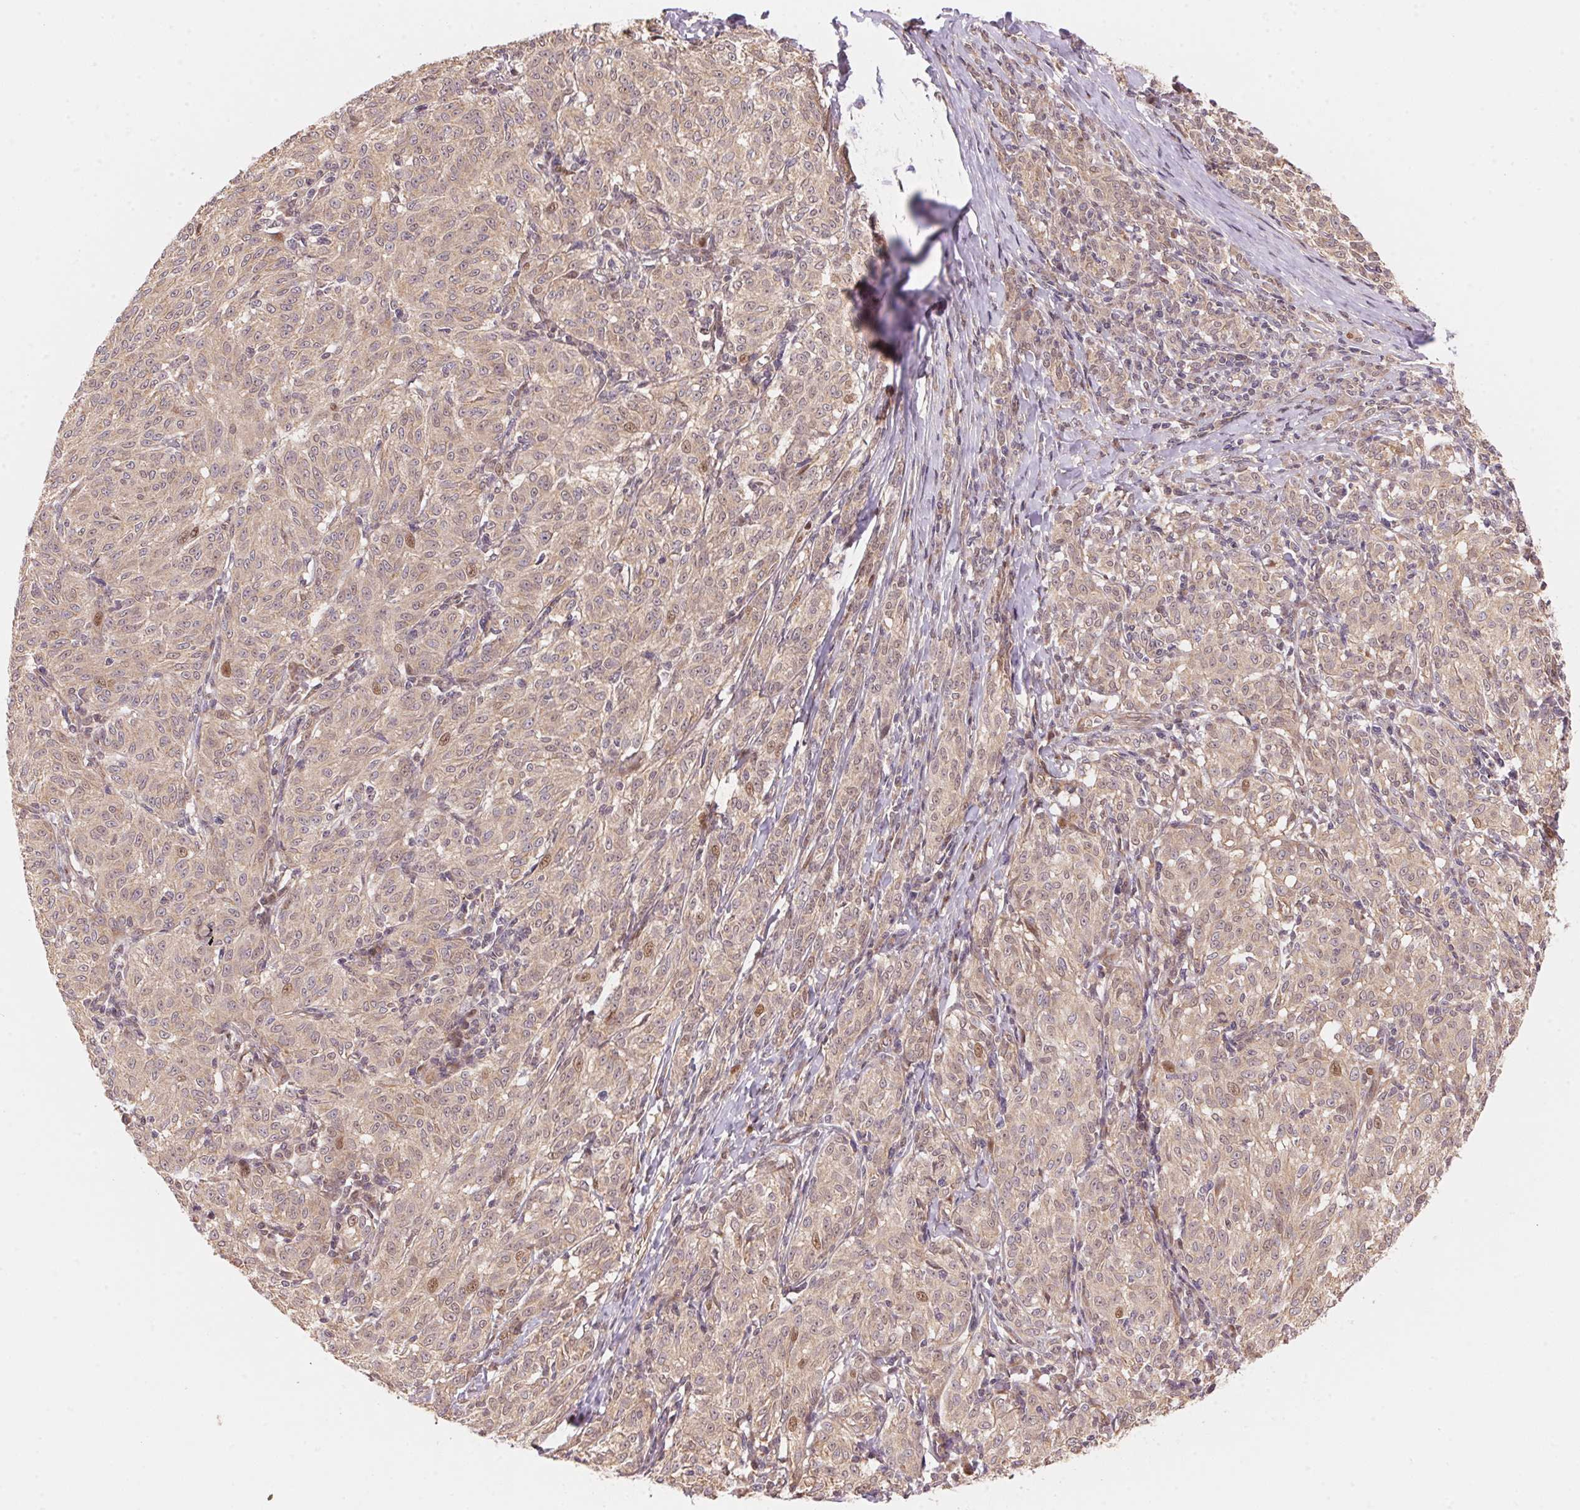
{"staining": {"intensity": "weak", "quantity": ">75%", "location": "cytoplasmic/membranous,nuclear"}, "tissue": "melanoma", "cell_type": "Tumor cells", "image_type": "cancer", "snomed": [{"axis": "morphology", "description": "Malignant melanoma, NOS"}, {"axis": "topography", "description": "Skin"}], "caption": "A low amount of weak cytoplasmic/membranous and nuclear positivity is identified in approximately >75% of tumor cells in malignant melanoma tissue.", "gene": "TNIP2", "patient": {"sex": "female", "age": 72}}